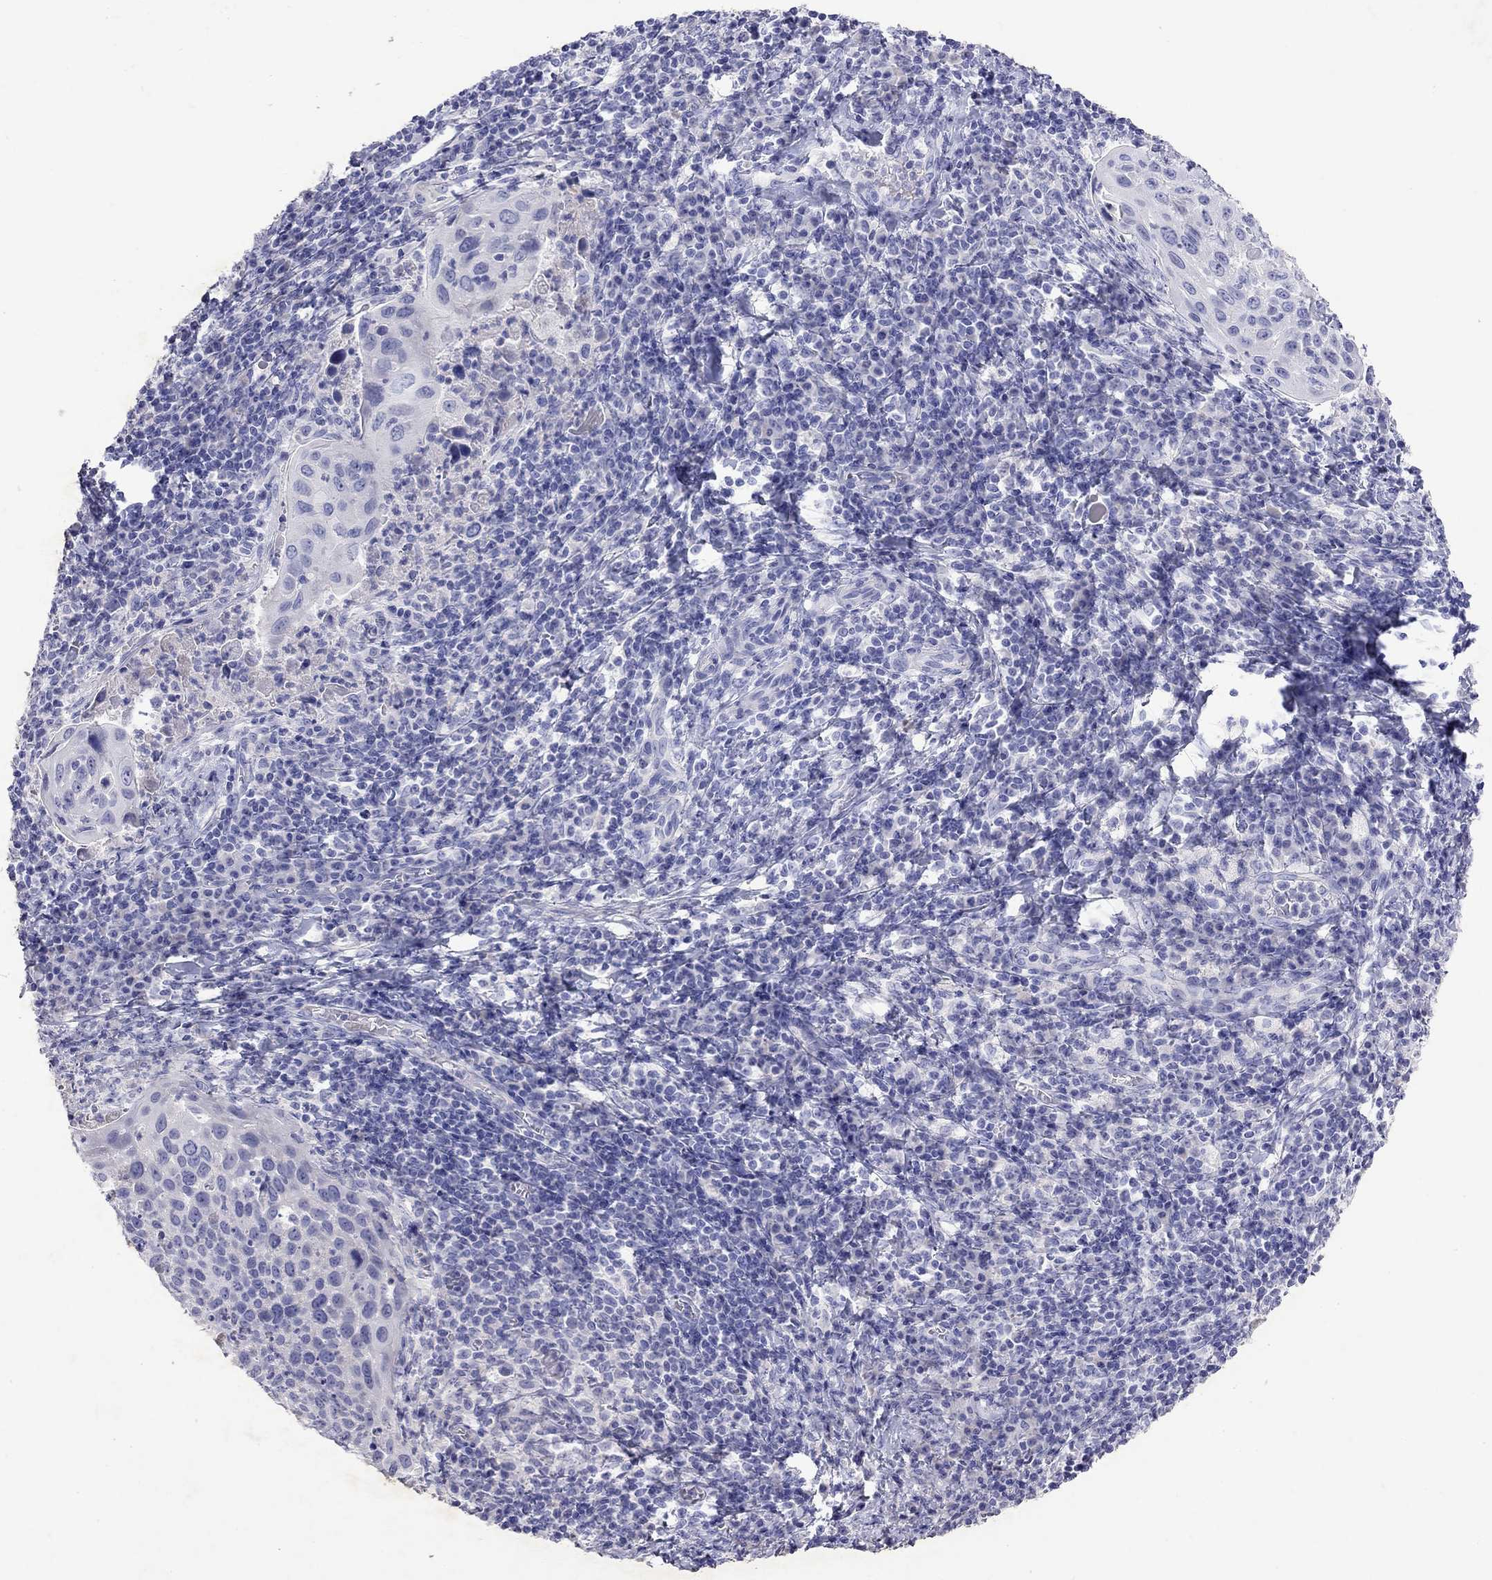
{"staining": {"intensity": "negative", "quantity": "none", "location": "none"}, "tissue": "cervical cancer", "cell_type": "Tumor cells", "image_type": "cancer", "snomed": [{"axis": "morphology", "description": "Squamous cell carcinoma, NOS"}, {"axis": "topography", "description": "Cervix"}], "caption": "Immunohistochemical staining of squamous cell carcinoma (cervical) displays no significant staining in tumor cells.", "gene": "GNAT3", "patient": {"sex": "female", "age": 54}}